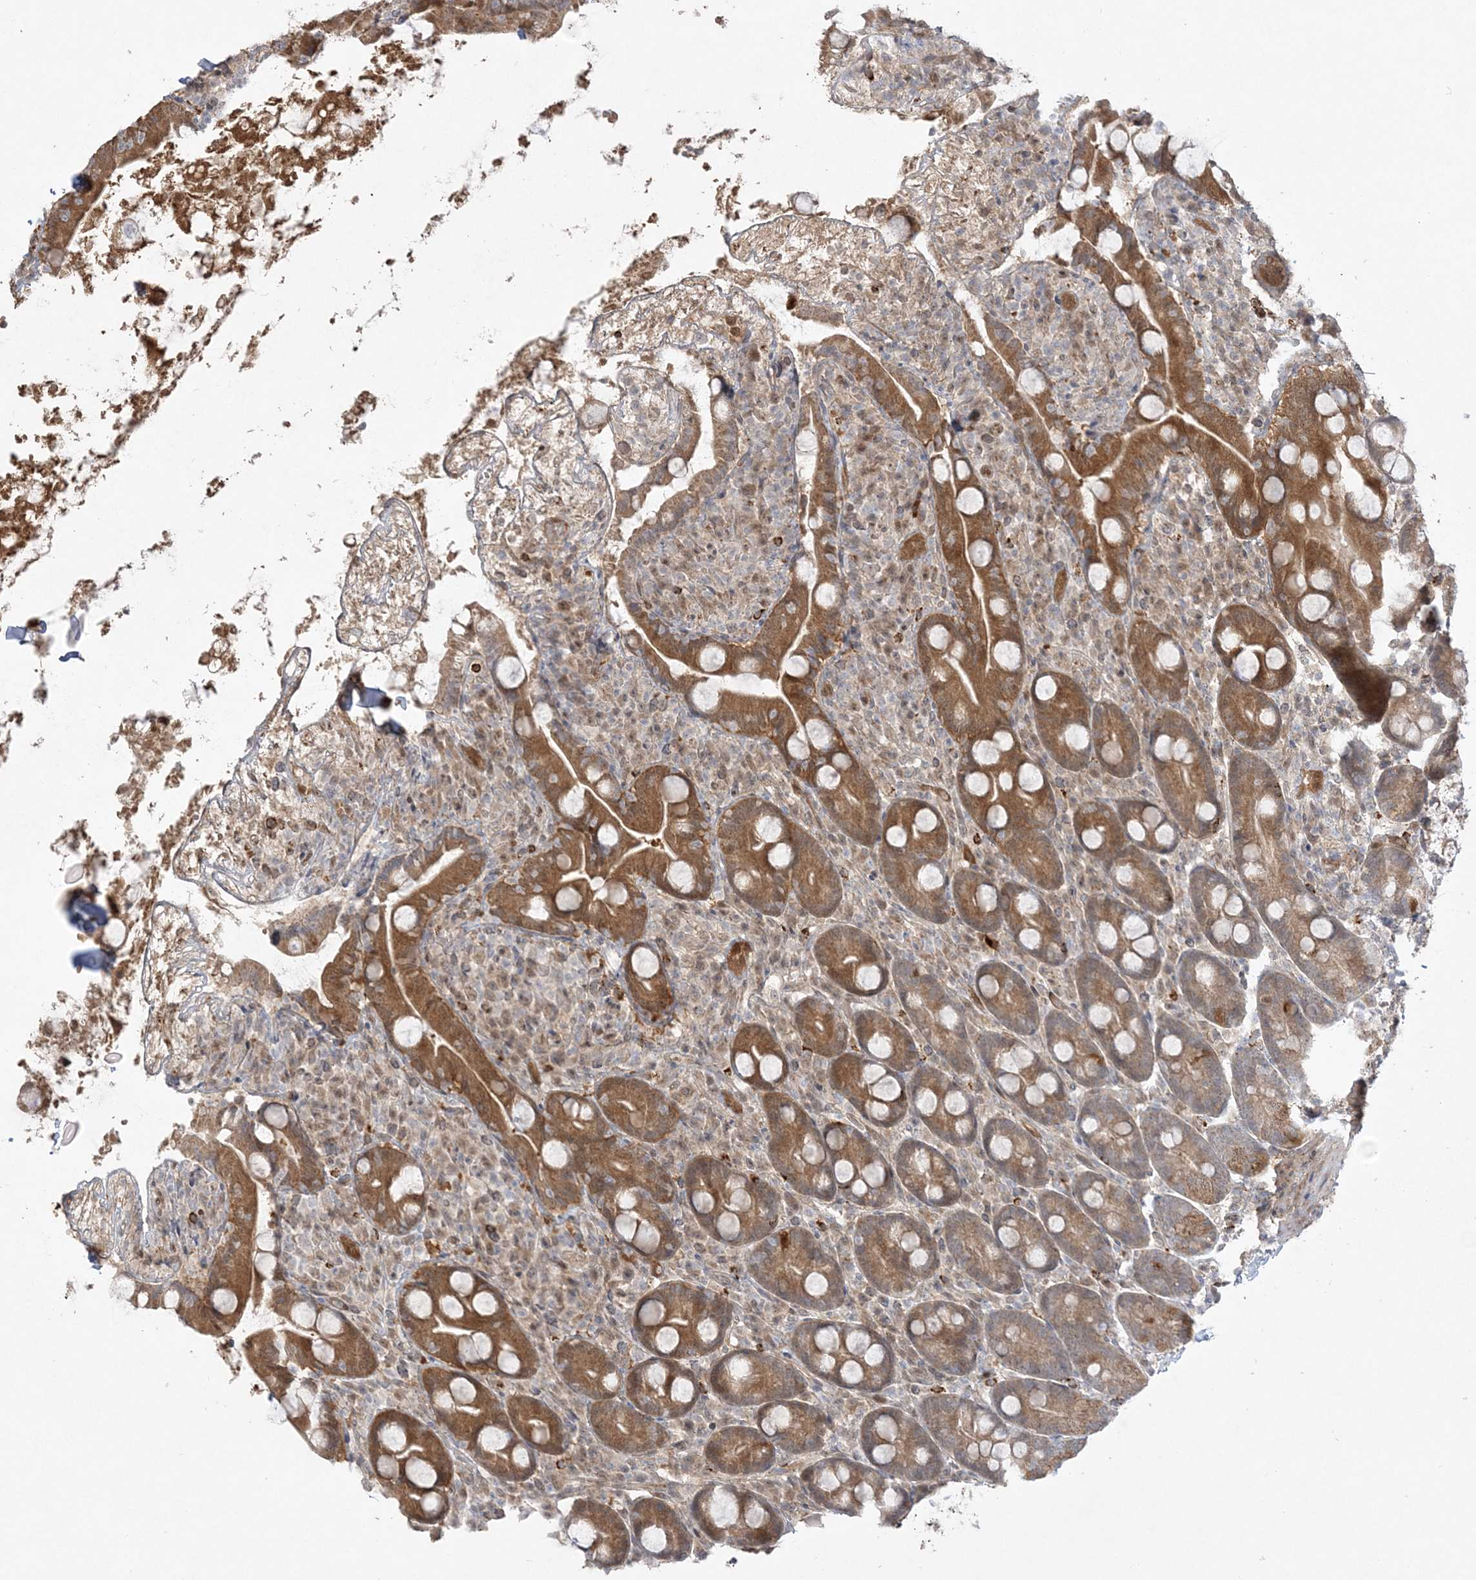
{"staining": {"intensity": "strong", "quantity": ">75%", "location": "cytoplasmic/membranous"}, "tissue": "duodenum", "cell_type": "Glandular cells", "image_type": "normal", "snomed": [{"axis": "morphology", "description": "Normal tissue, NOS"}, {"axis": "topography", "description": "Duodenum"}], "caption": "Duodenum stained for a protein reveals strong cytoplasmic/membranous positivity in glandular cells.", "gene": "INPP1", "patient": {"sex": "male", "age": 35}}